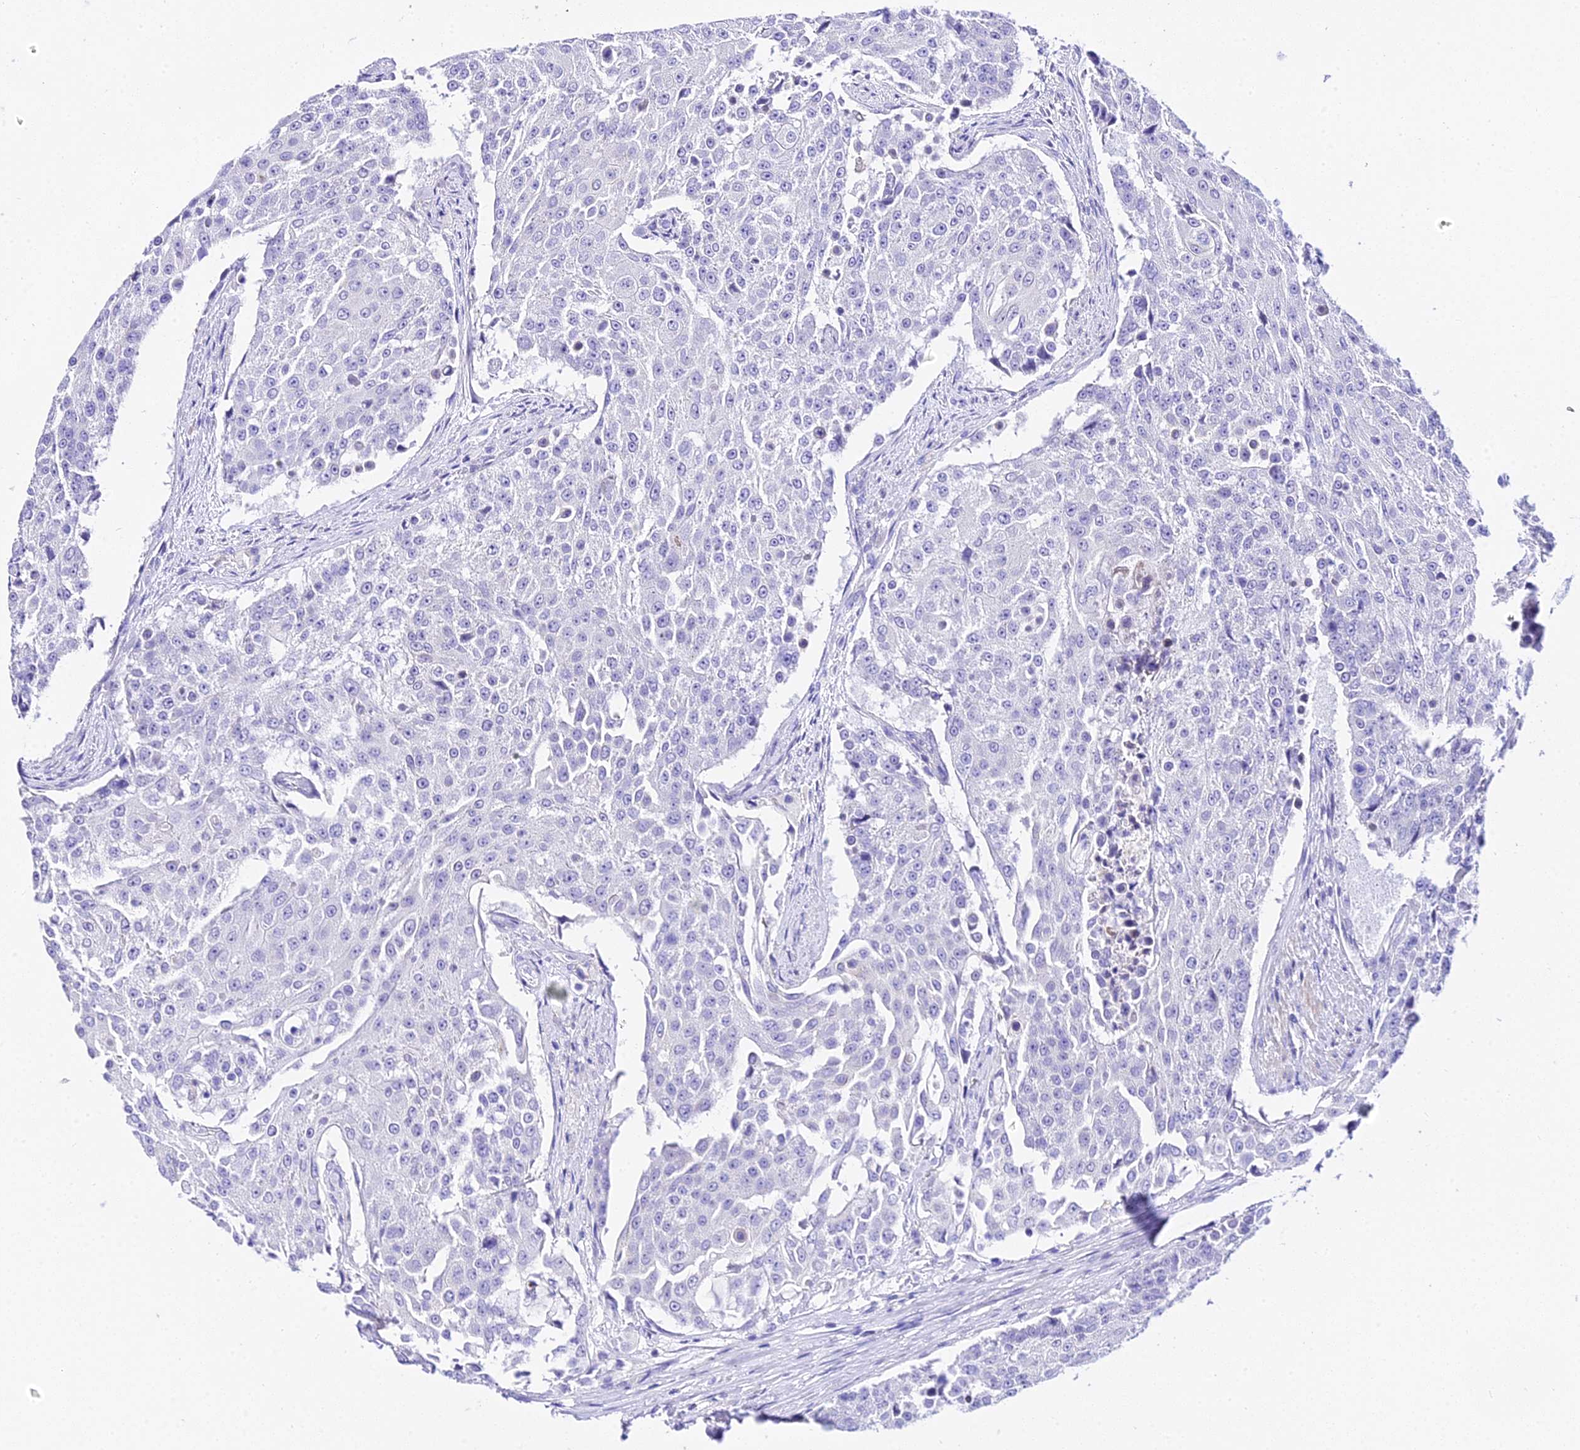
{"staining": {"intensity": "negative", "quantity": "none", "location": "none"}, "tissue": "urothelial cancer", "cell_type": "Tumor cells", "image_type": "cancer", "snomed": [{"axis": "morphology", "description": "Urothelial carcinoma, High grade"}, {"axis": "topography", "description": "Urinary bladder"}], "caption": "DAB (3,3'-diaminobenzidine) immunohistochemical staining of urothelial cancer exhibits no significant positivity in tumor cells.", "gene": "DEFB106A", "patient": {"sex": "female", "age": 63}}